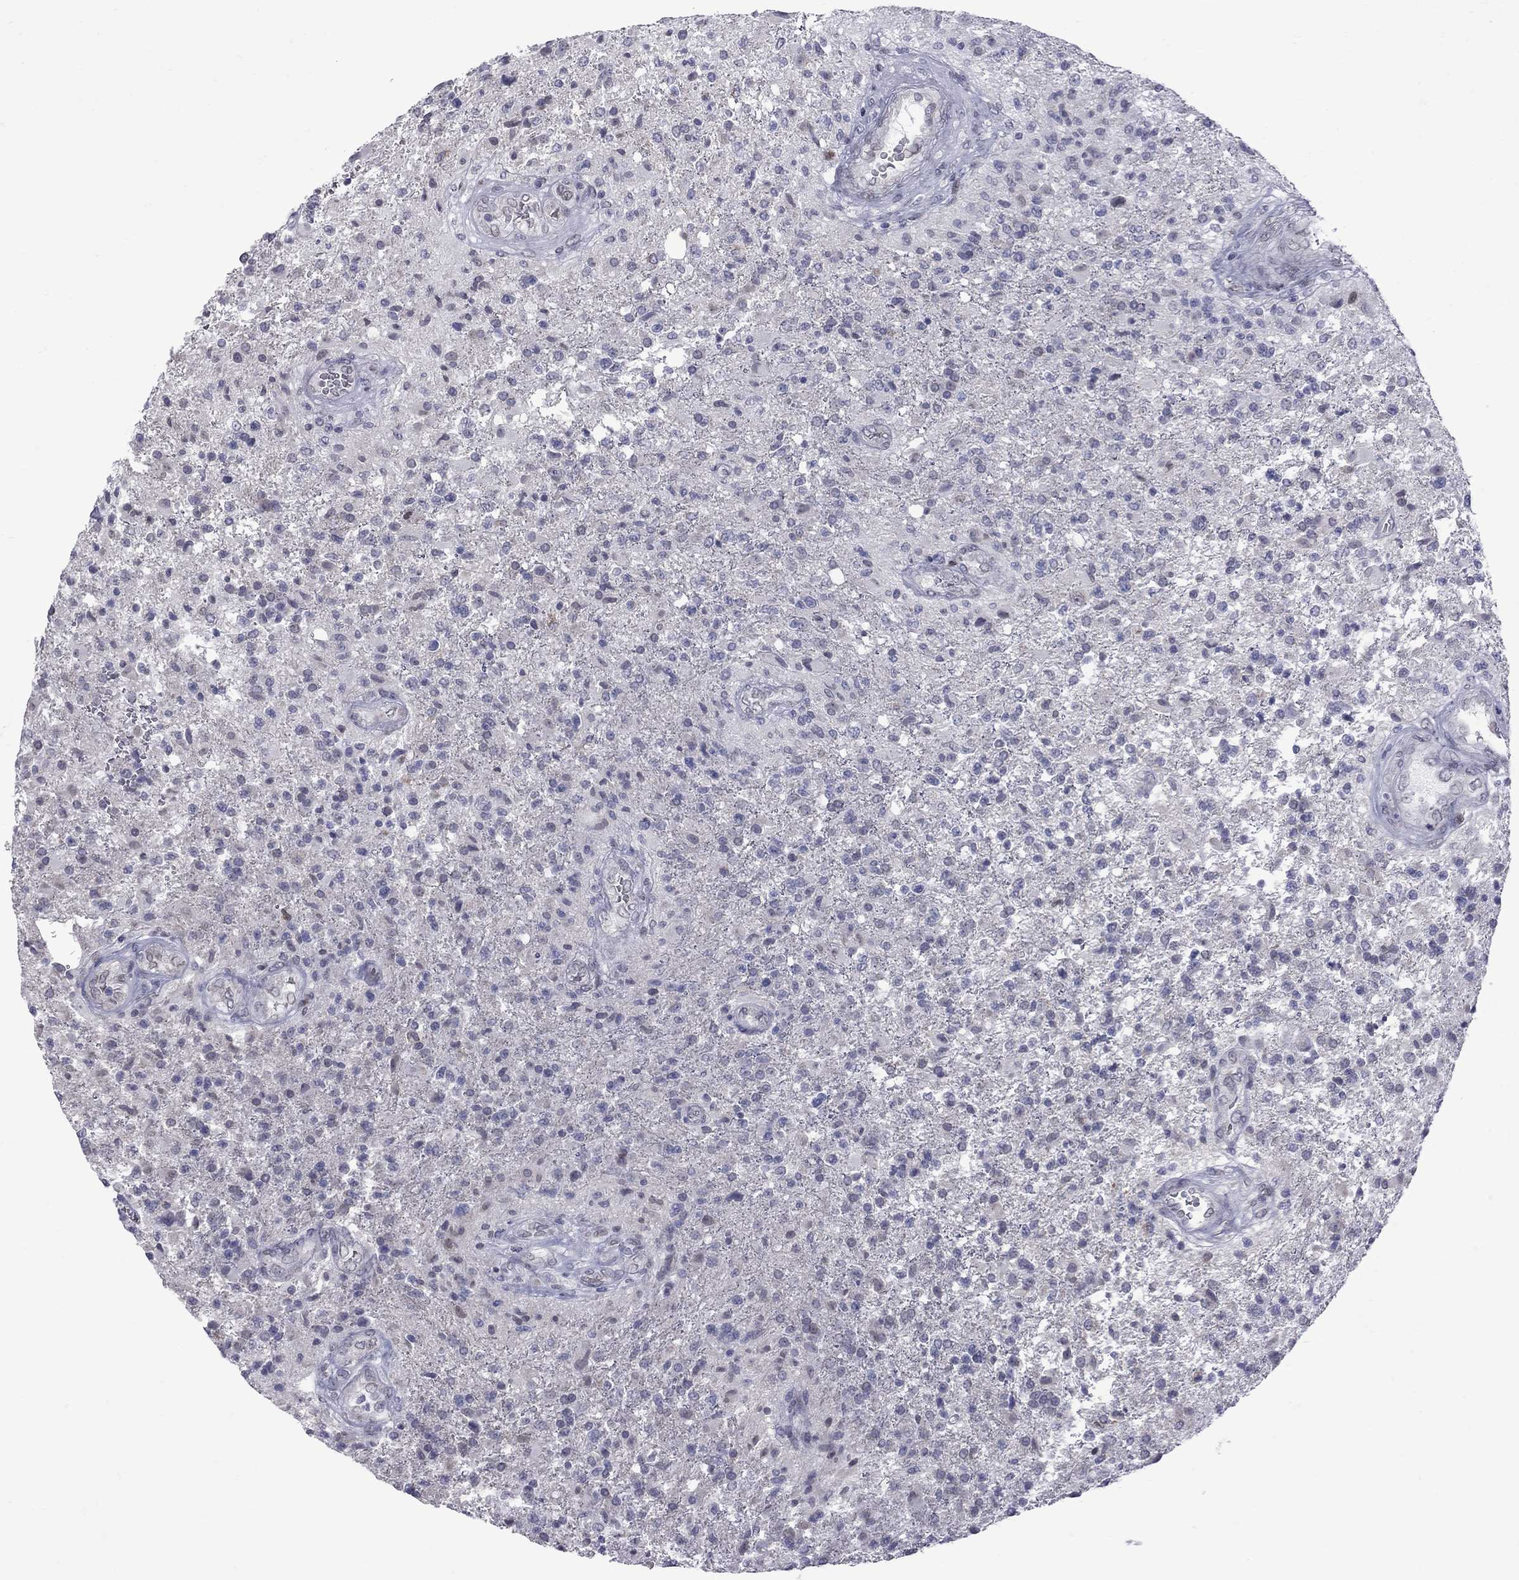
{"staining": {"intensity": "negative", "quantity": "none", "location": "none"}, "tissue": "glioma", "cell_type": "Tumor cells", "image_type": "cancer", "snomed": [{"axis": "morphology", "description": "Glioma, malignant, High grade"}, {"axis": "topography", "description": "Brain"}], "caption": "An image of human glioma is negative for staining in tumor cells.", "gene": "CLTCL1", "patient": {"sex": "male", "age": 56}}